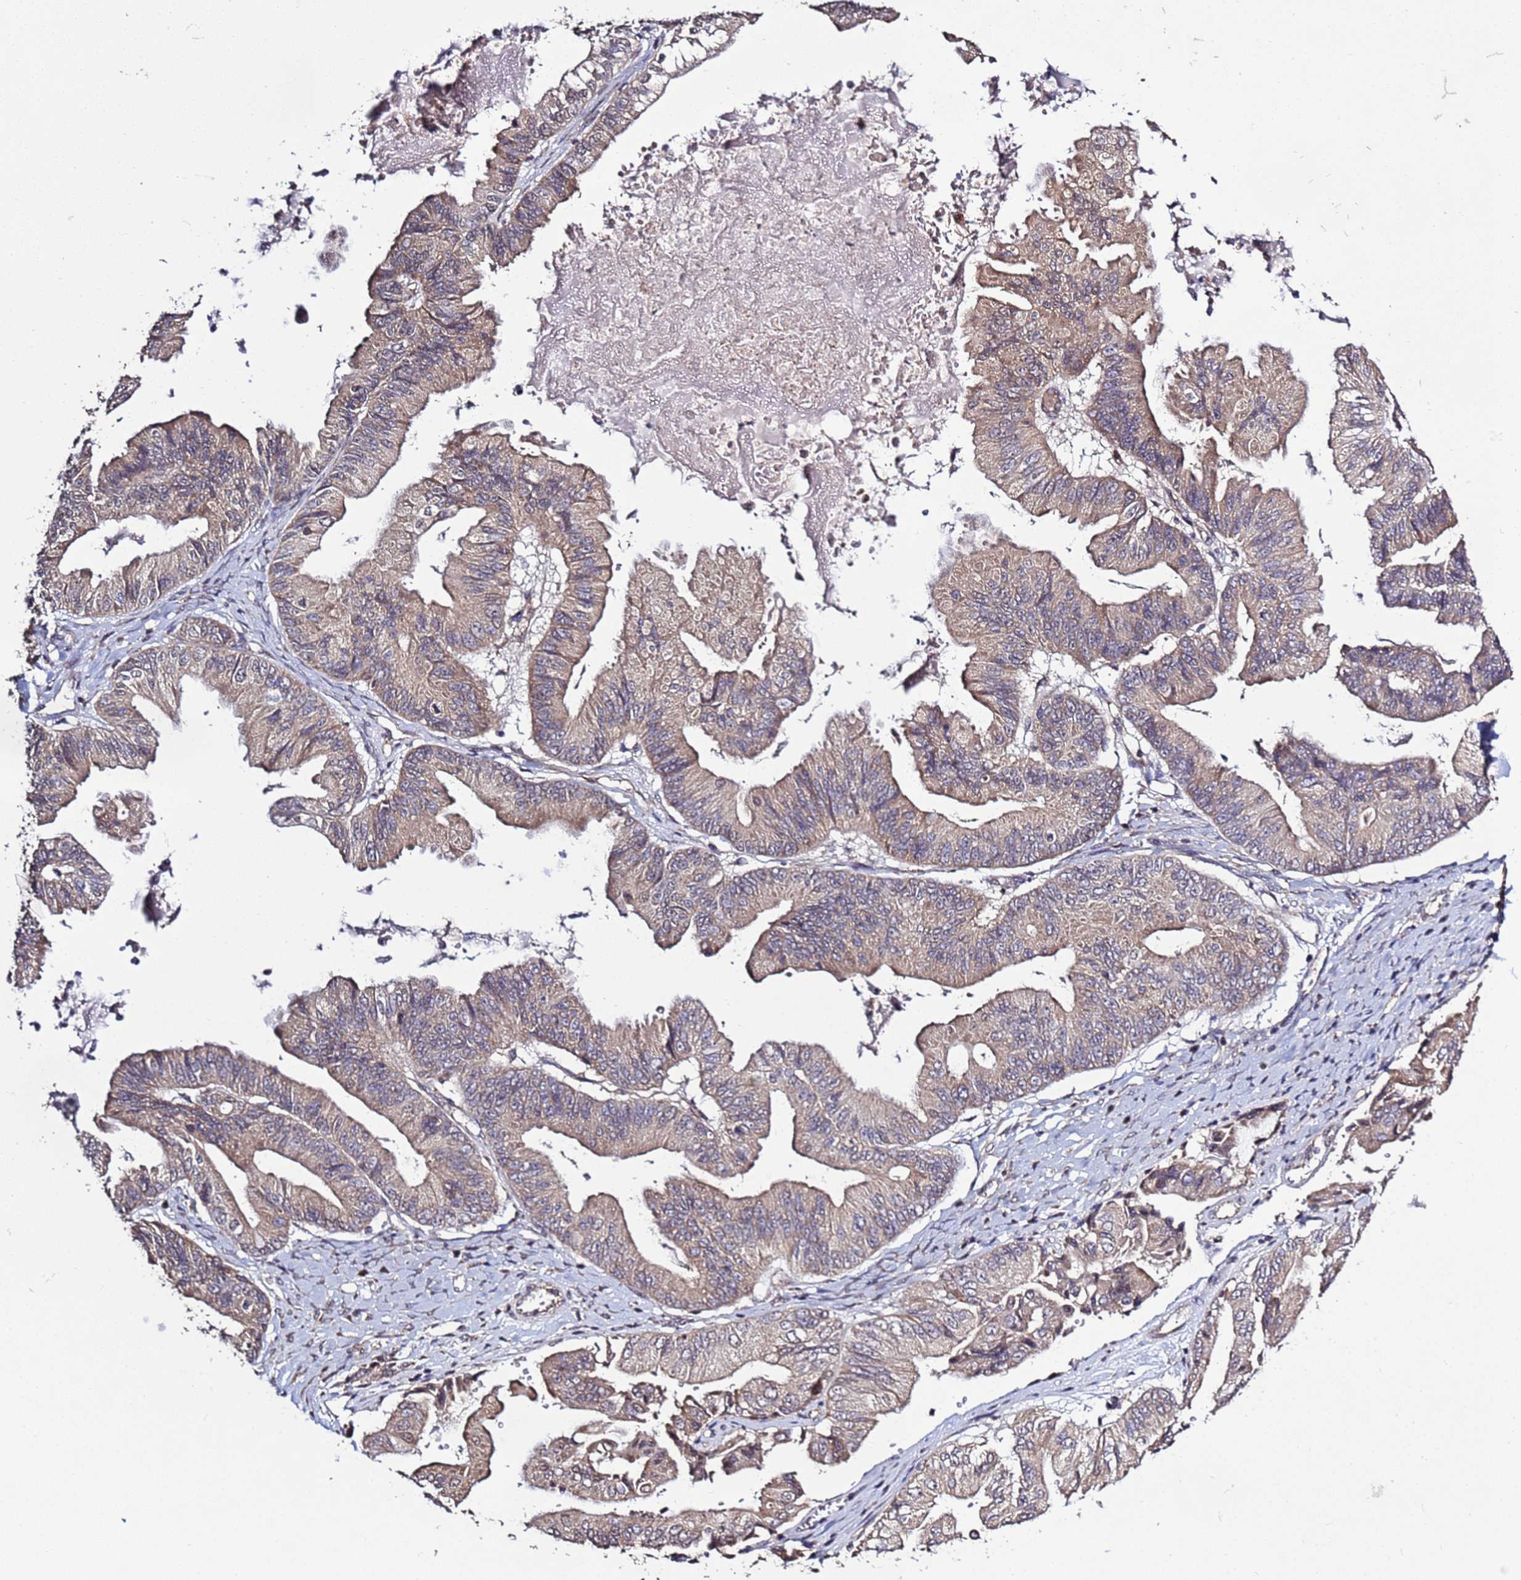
{"staining": {"intensity": "weak", "quantity": ">75%", "location": "cytoplasmic/membranous"}, "tissue": "ovarian cancer", "cell_type": "Tumor cells", "image_type": "cancer", "snomed": [{"axis": "morphology", "description": "Cystadenocarcinoma, mucinous, NOS"}, {"axis": "topography", "description": "Ovary"}], "caption": "Brown immunohistochemical staining in mucinous cystadenocarcinoma (ovarian) reveals weak cytoplasmic/membranous positivity in about >75% of tumor cells.", "gene": "P2RX7", "patient": {"sex": "female", "age": 61}}